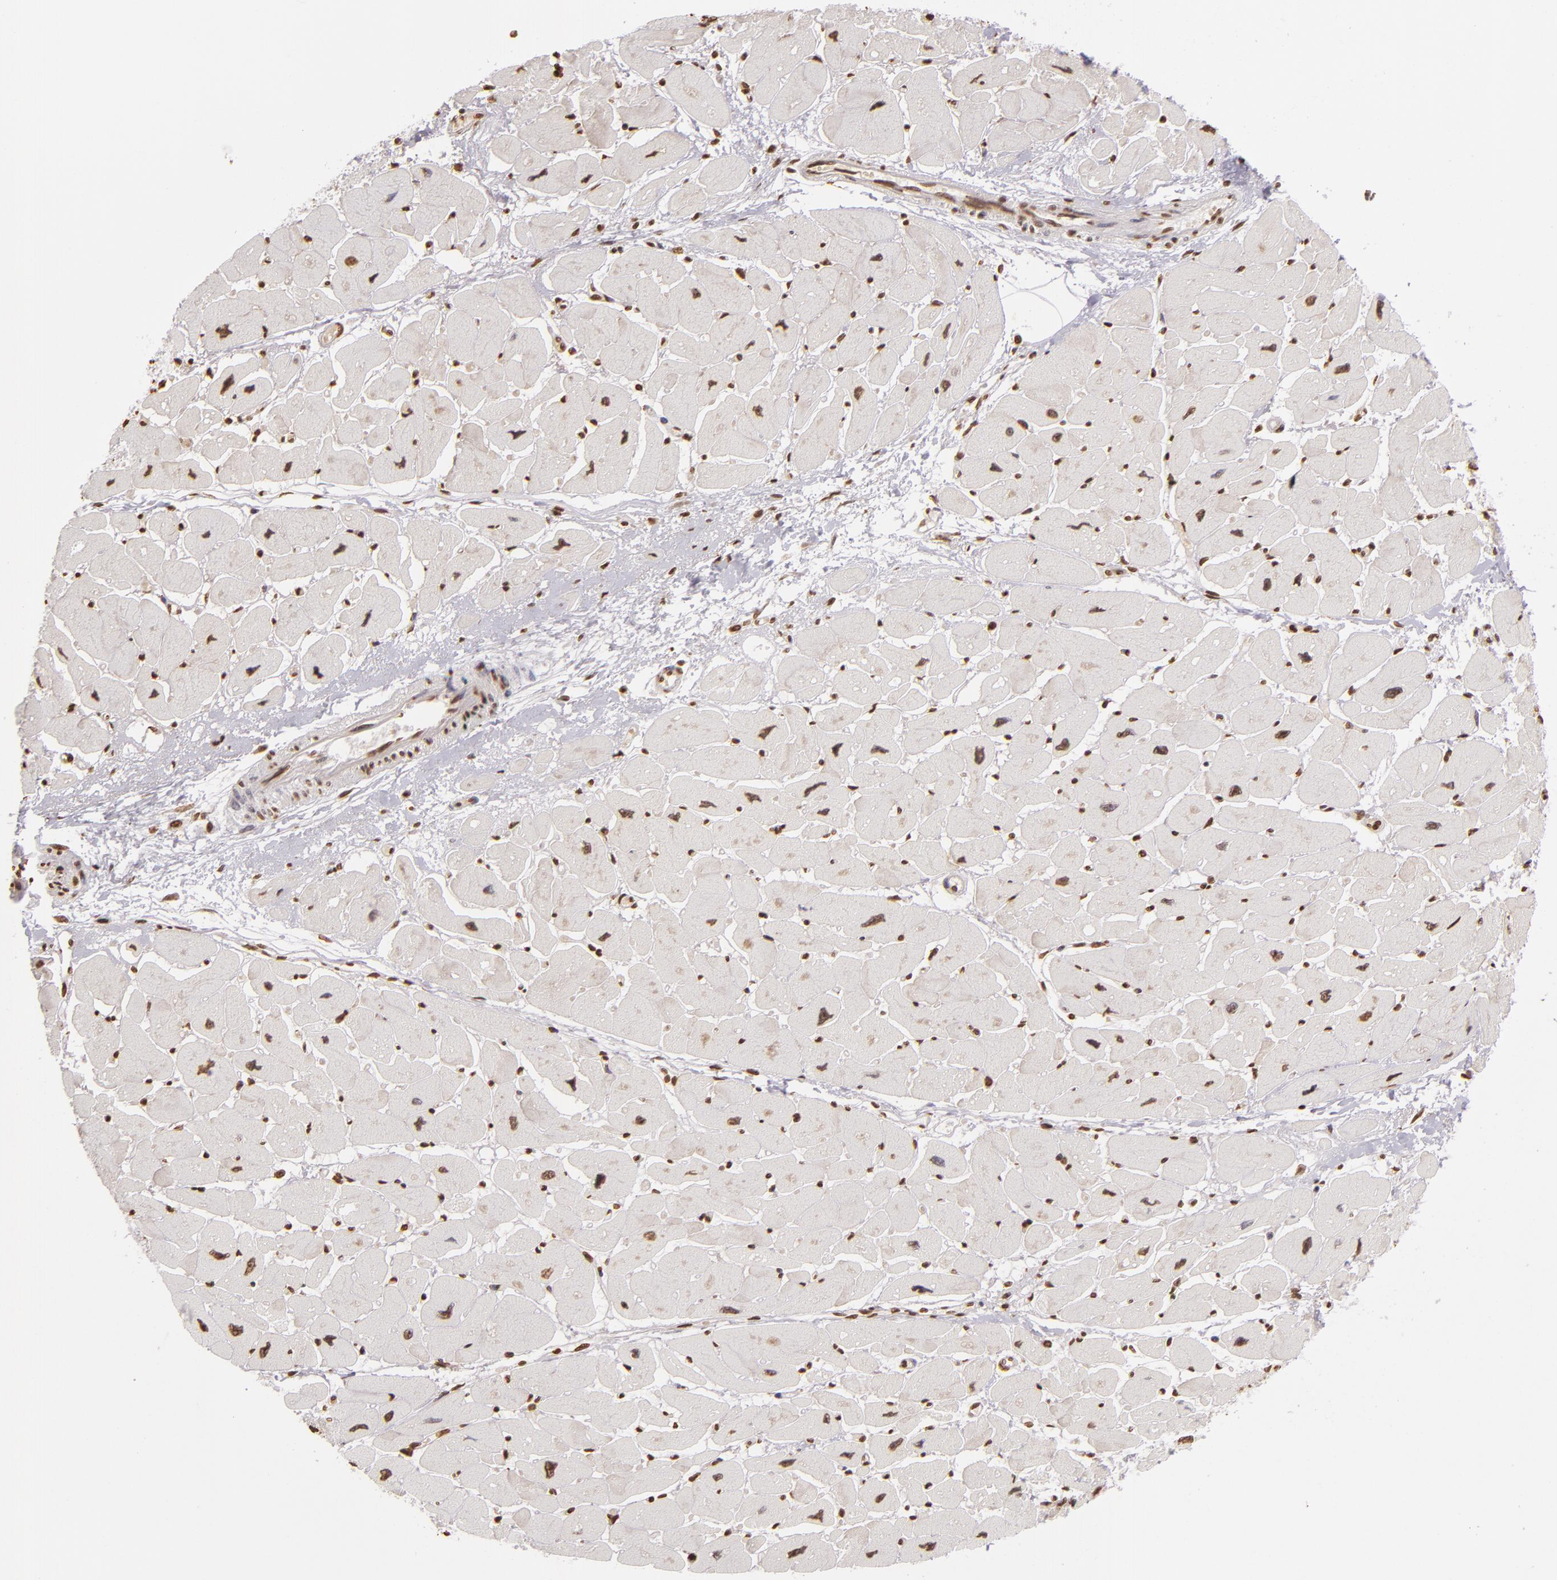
{"staining": {"intensity": "moderate", "quantity": ">75%", "location": "nuclear"}, "tissue": "heart muscle", "cell_type": "Cardiomyocytes", "image_type": "normal", "snomed": [{"axis": "morphology", "description": "Normal tissue, NOS"}, {"axis": "topography", "description": "Heart"}], "caption": "The histopathology image shows immunohistochemical staining of unremarkable heart muscle. There is moderate nuclear expression is appreciated in about >75% of cardiomyocytes.", "gene": "THRB", "patient": {"sex": "female", "age": 54}}